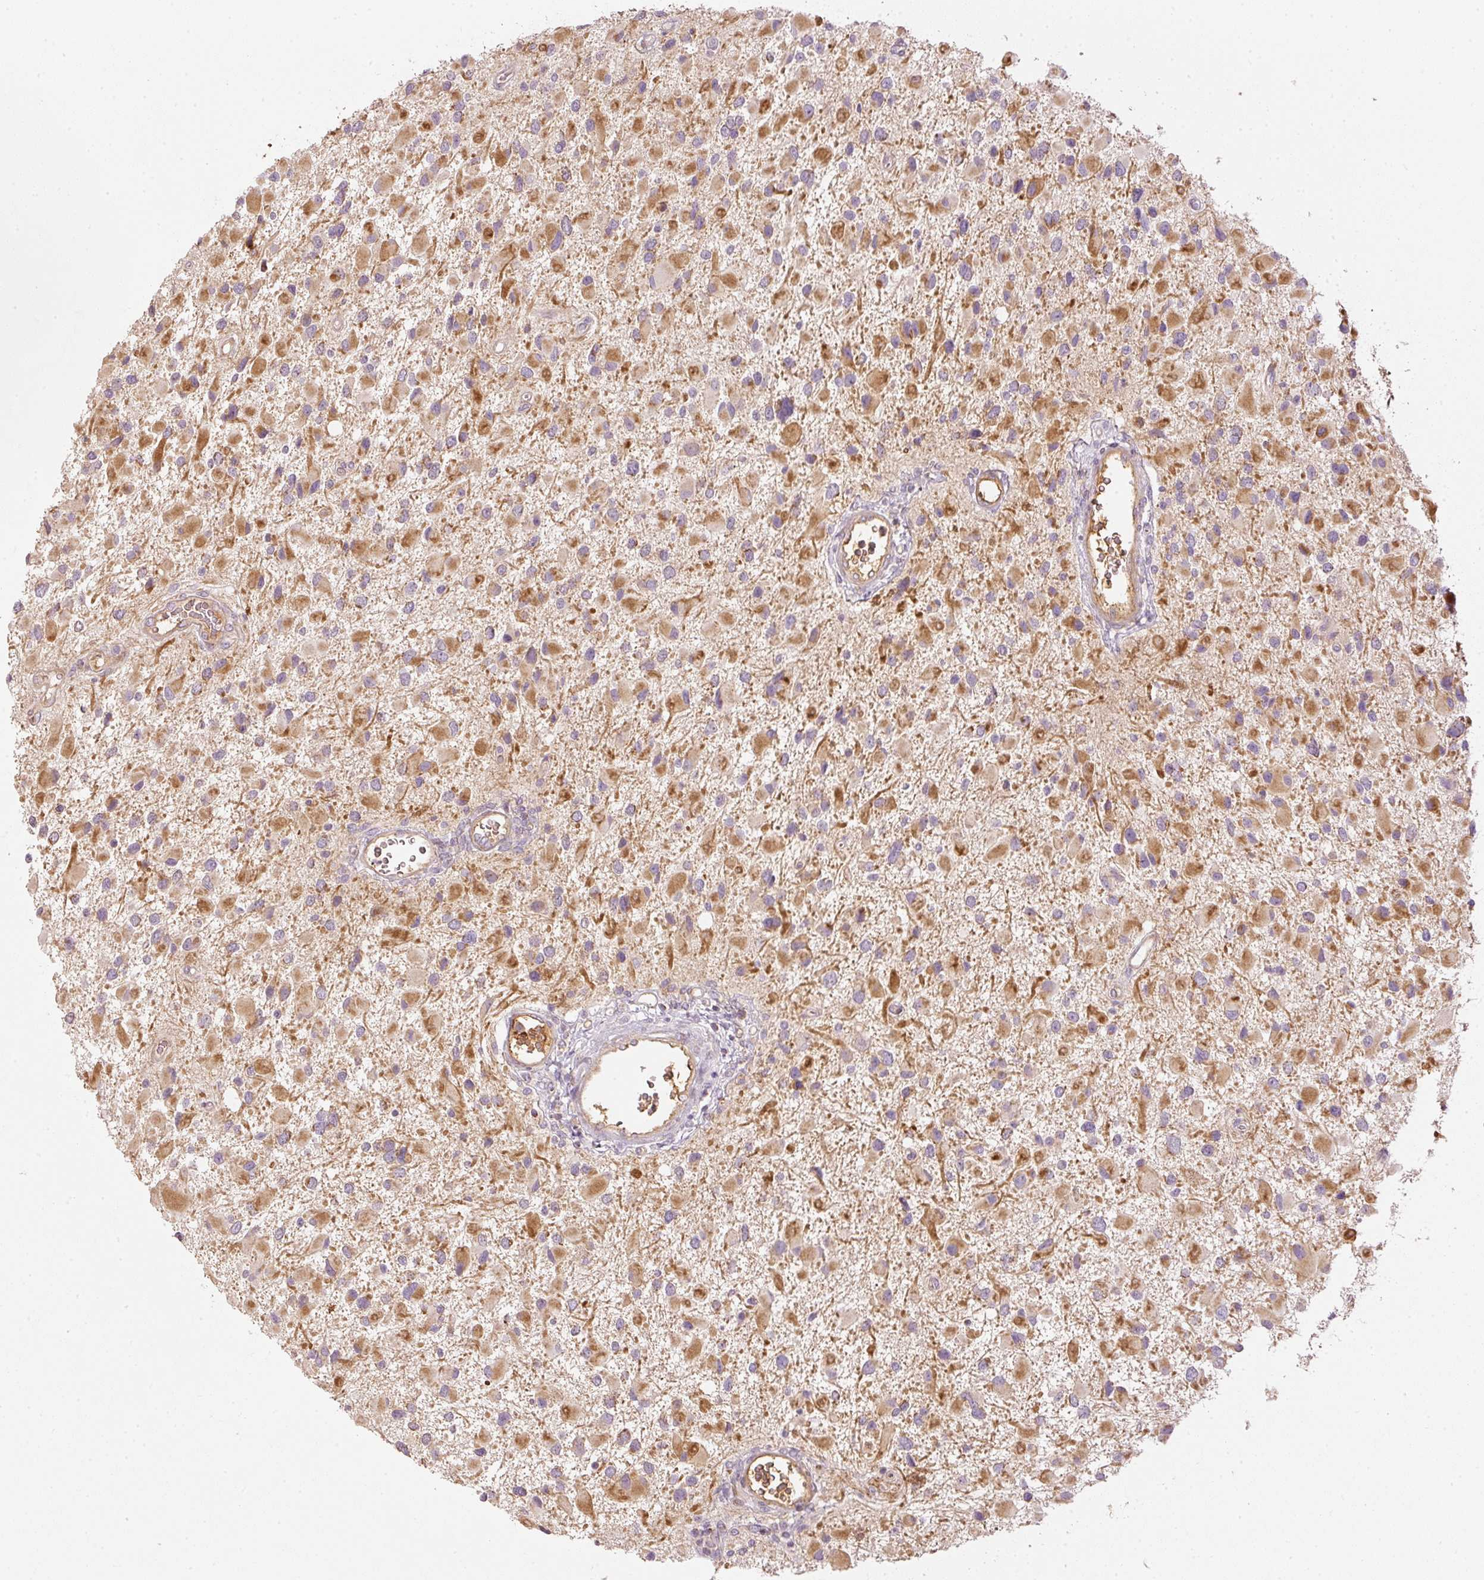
{"staining": {"intensity": "moderate", "quantity": ">75%", "location": "cytoplasmic/membranous"}, "tissue": "glioma", "cell_type": "Tumor cells", "image_type": "cancer", "snomed": [{"axis": "morphology", "description": "Glioma, malignant, High grade"}, {"axis": "topography", "description": "Brain"}], "caption": "Immunohistochemical staining of human glioma displays medium levels of moderate cytoplasmic/membranous protein staining in approximately >75% of tumor cells.", "gene": "SERPING1", "patient": {"sex": "male", "age": 53}}